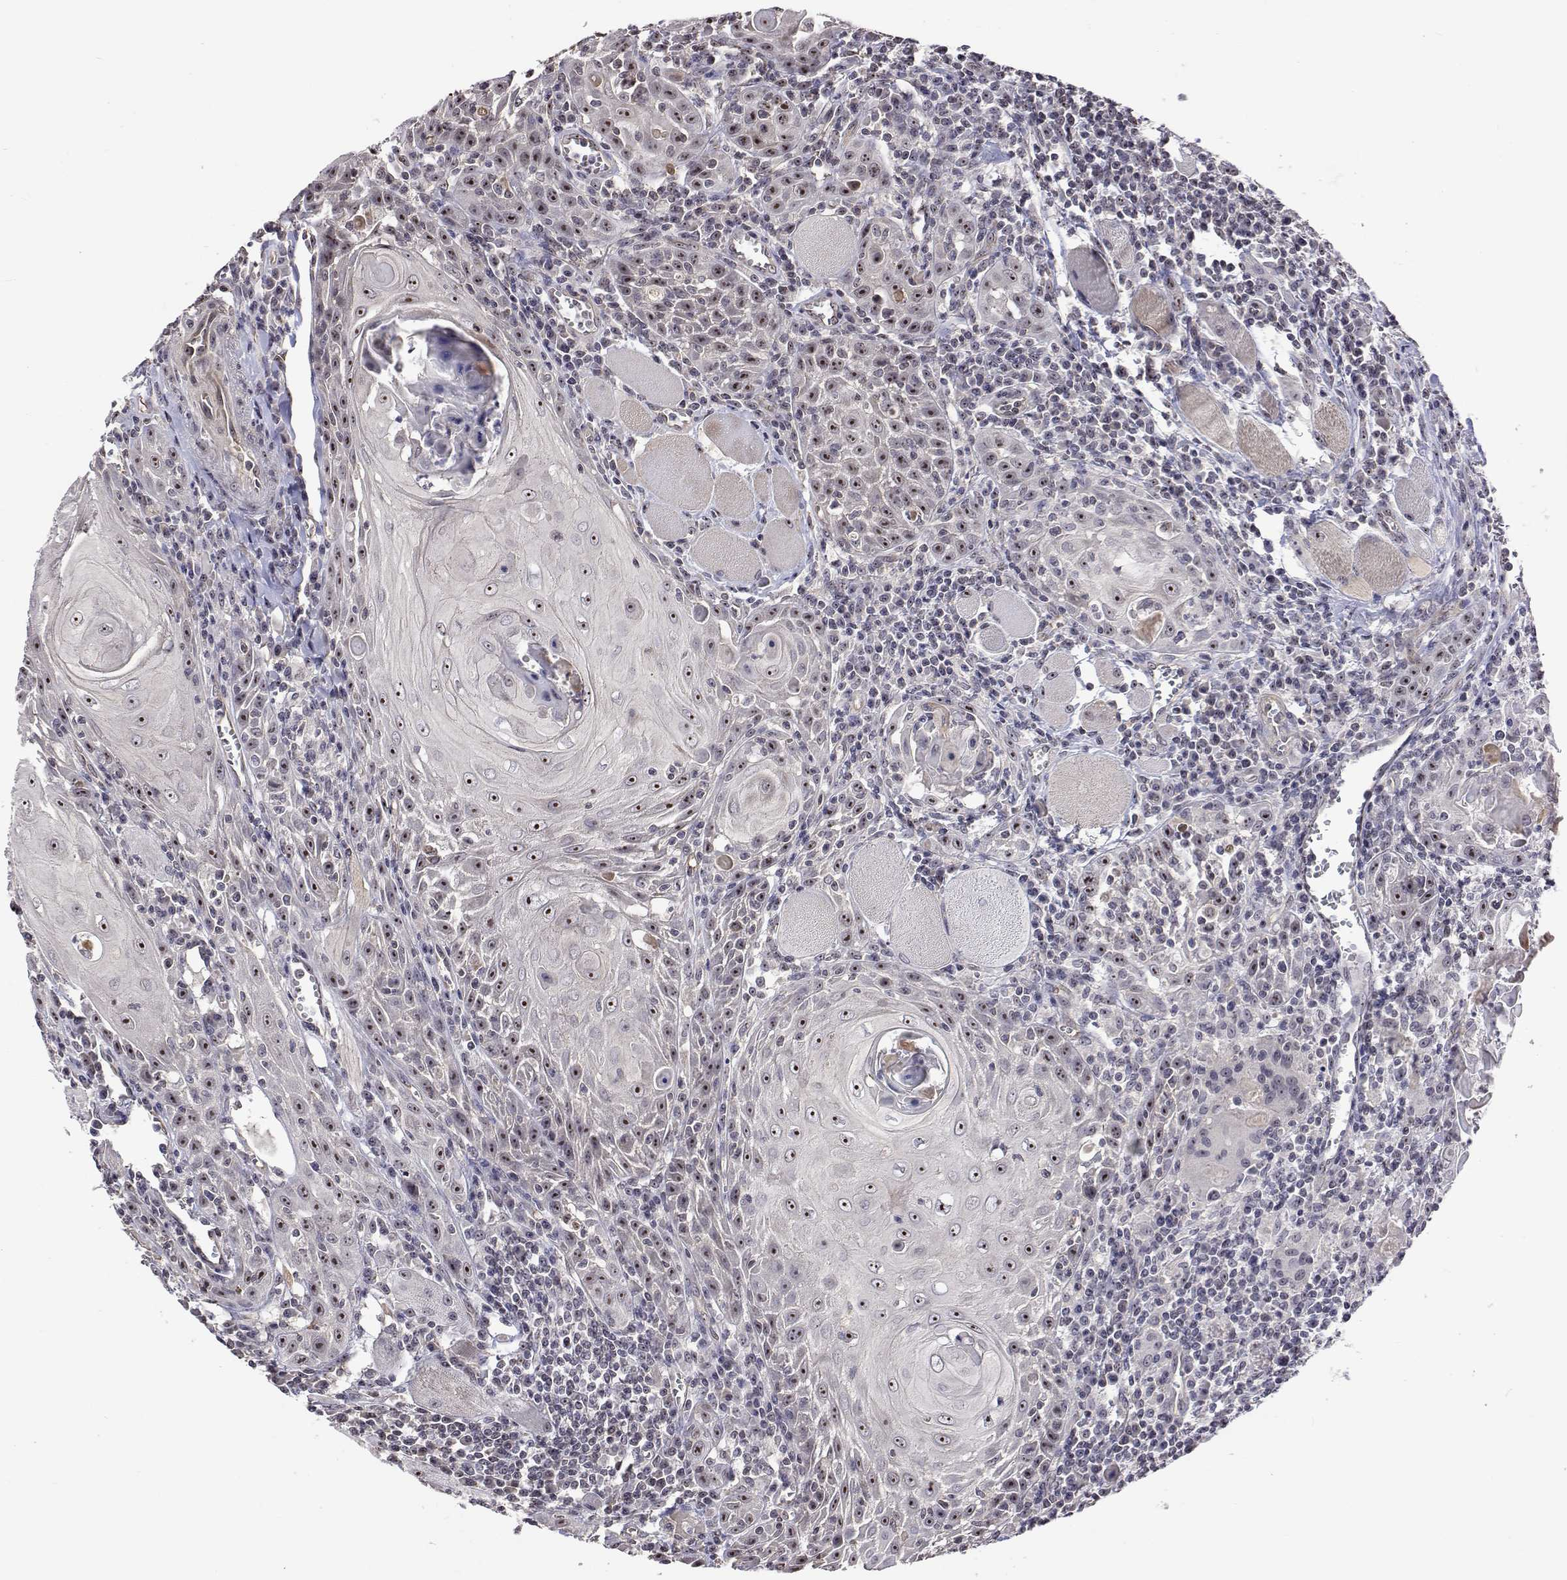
{"staining": {"intensity": "weak", "quantity": "25%-75%", "location": "nuclear"}, "tissue": "head and neck cancer", "cell_type": "Tumor cells", "image_type": "cancer", "snomed": [{"axis": "morphology", "description": "Squamous cell carcinoma, NOS"}, {"axis": "topography", "description": "Head-Neck"}], "caption": "This is an image of IHC staining of head and neck cancer (squamous cell carcinoma), which shows weak positivity in the nuclear of tumor cells.", "gene": "NHP2", "patient": {"sex": "male", "age": 52}}